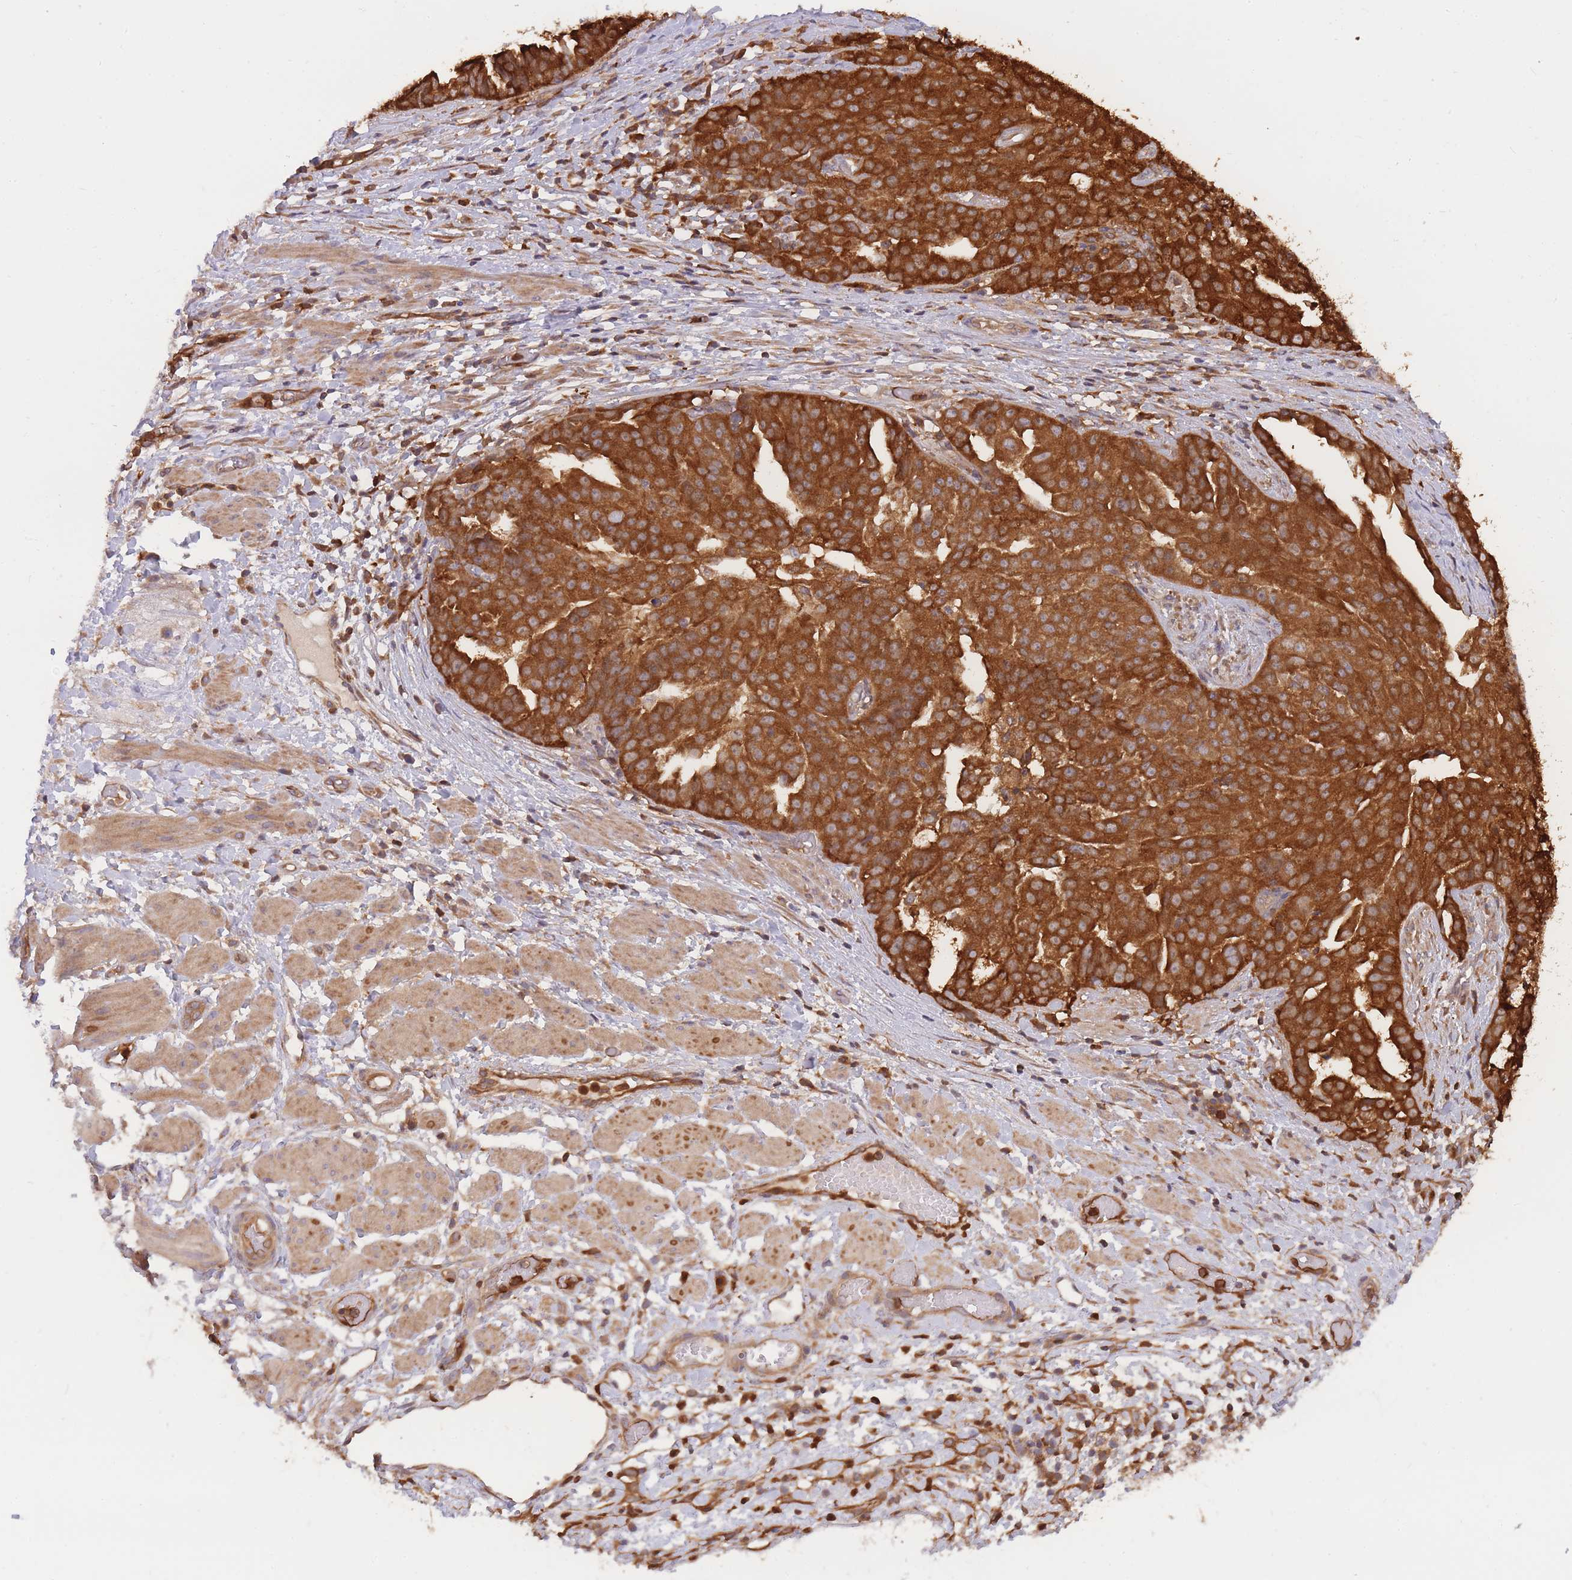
{"staining": {"intensity": "strong", "quantity": ">75%", "location": "cytoplasmic/membranous"}, "tissue": "ovarian cancer", "cell_type": "Tumor cells", "image_type": "cancer", "snomed": [{"axis": "morphology", "description": "Cystadenocarcinoma, serous, NOS"}, {"axis": "topography", "description": "Ovary"}], "caption": "Serous cystadenocarcinoma (ovarian) was stained to show a protein in brown. There is high levels of strong cytoplasmic/membranous staining in approximately >75% of tumor cells. The staining is performed using DAB brown chromogen to label protein expression. The nuclei are counter-stained blue using hematoxylin.", "gene": "SLC4A9", "patient": {"sex": "female", "age": 58}}